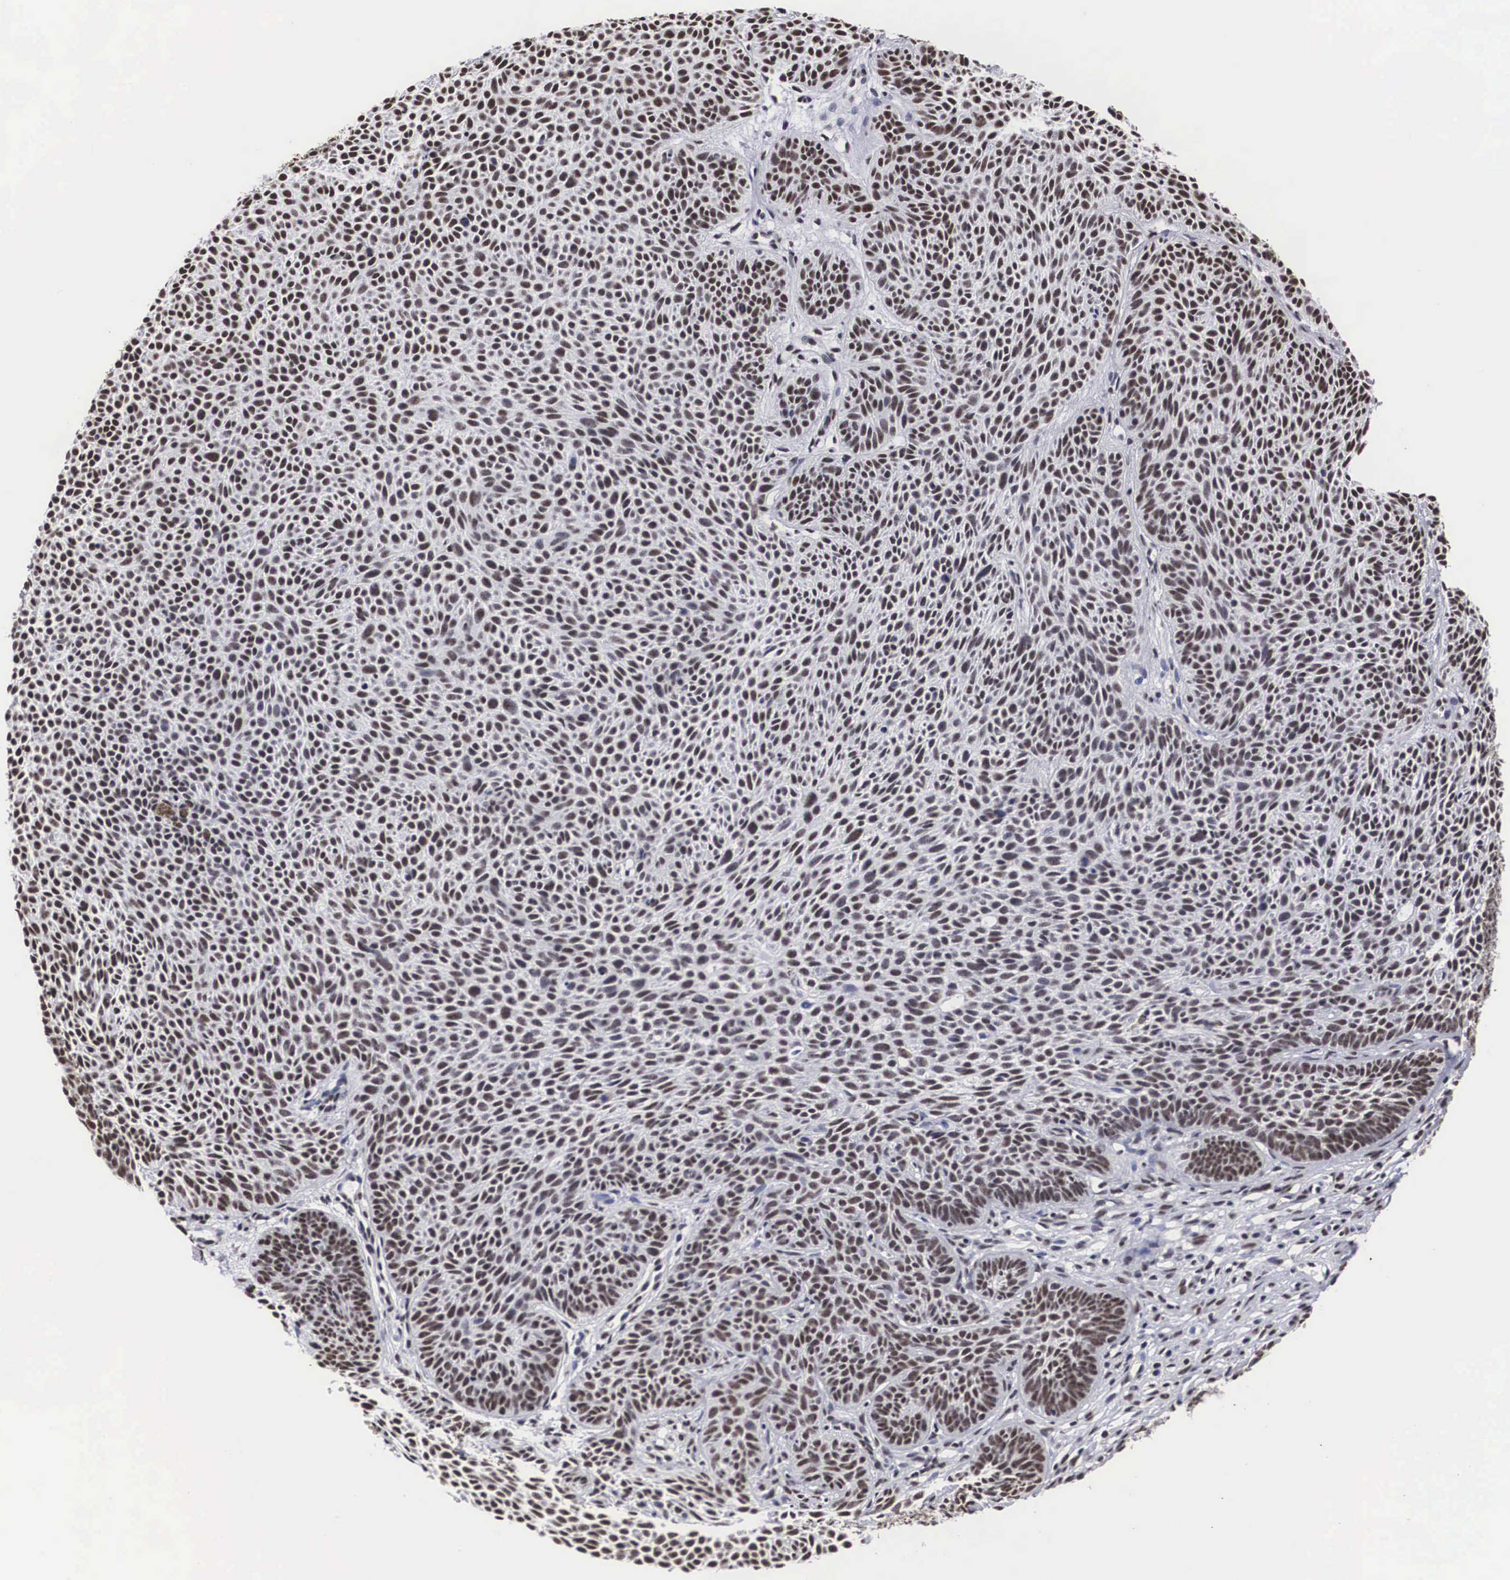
{"staining": {"intensity": "strong", "quantity": ">75%", "location": "nuclear"}, "tissue": "skin cancer", "cell_type": "Tumor cells", "image_type": "cancer", "snomed": [{"axis": "morphology", "description": "Basal cell carcinoma"}, {"axis": "topography", "description": "Skin"}], "caption": "The micrograph displays immunohistochemical staining of skin cancer (basal cell carcinoma). There is strong nuclear expression is identified in about >75% of tumor cells. (IHC, brightfield microscopy, high magnification).", "gene": "ACIN1", "patient": {"sex": "male", "age": 84}}